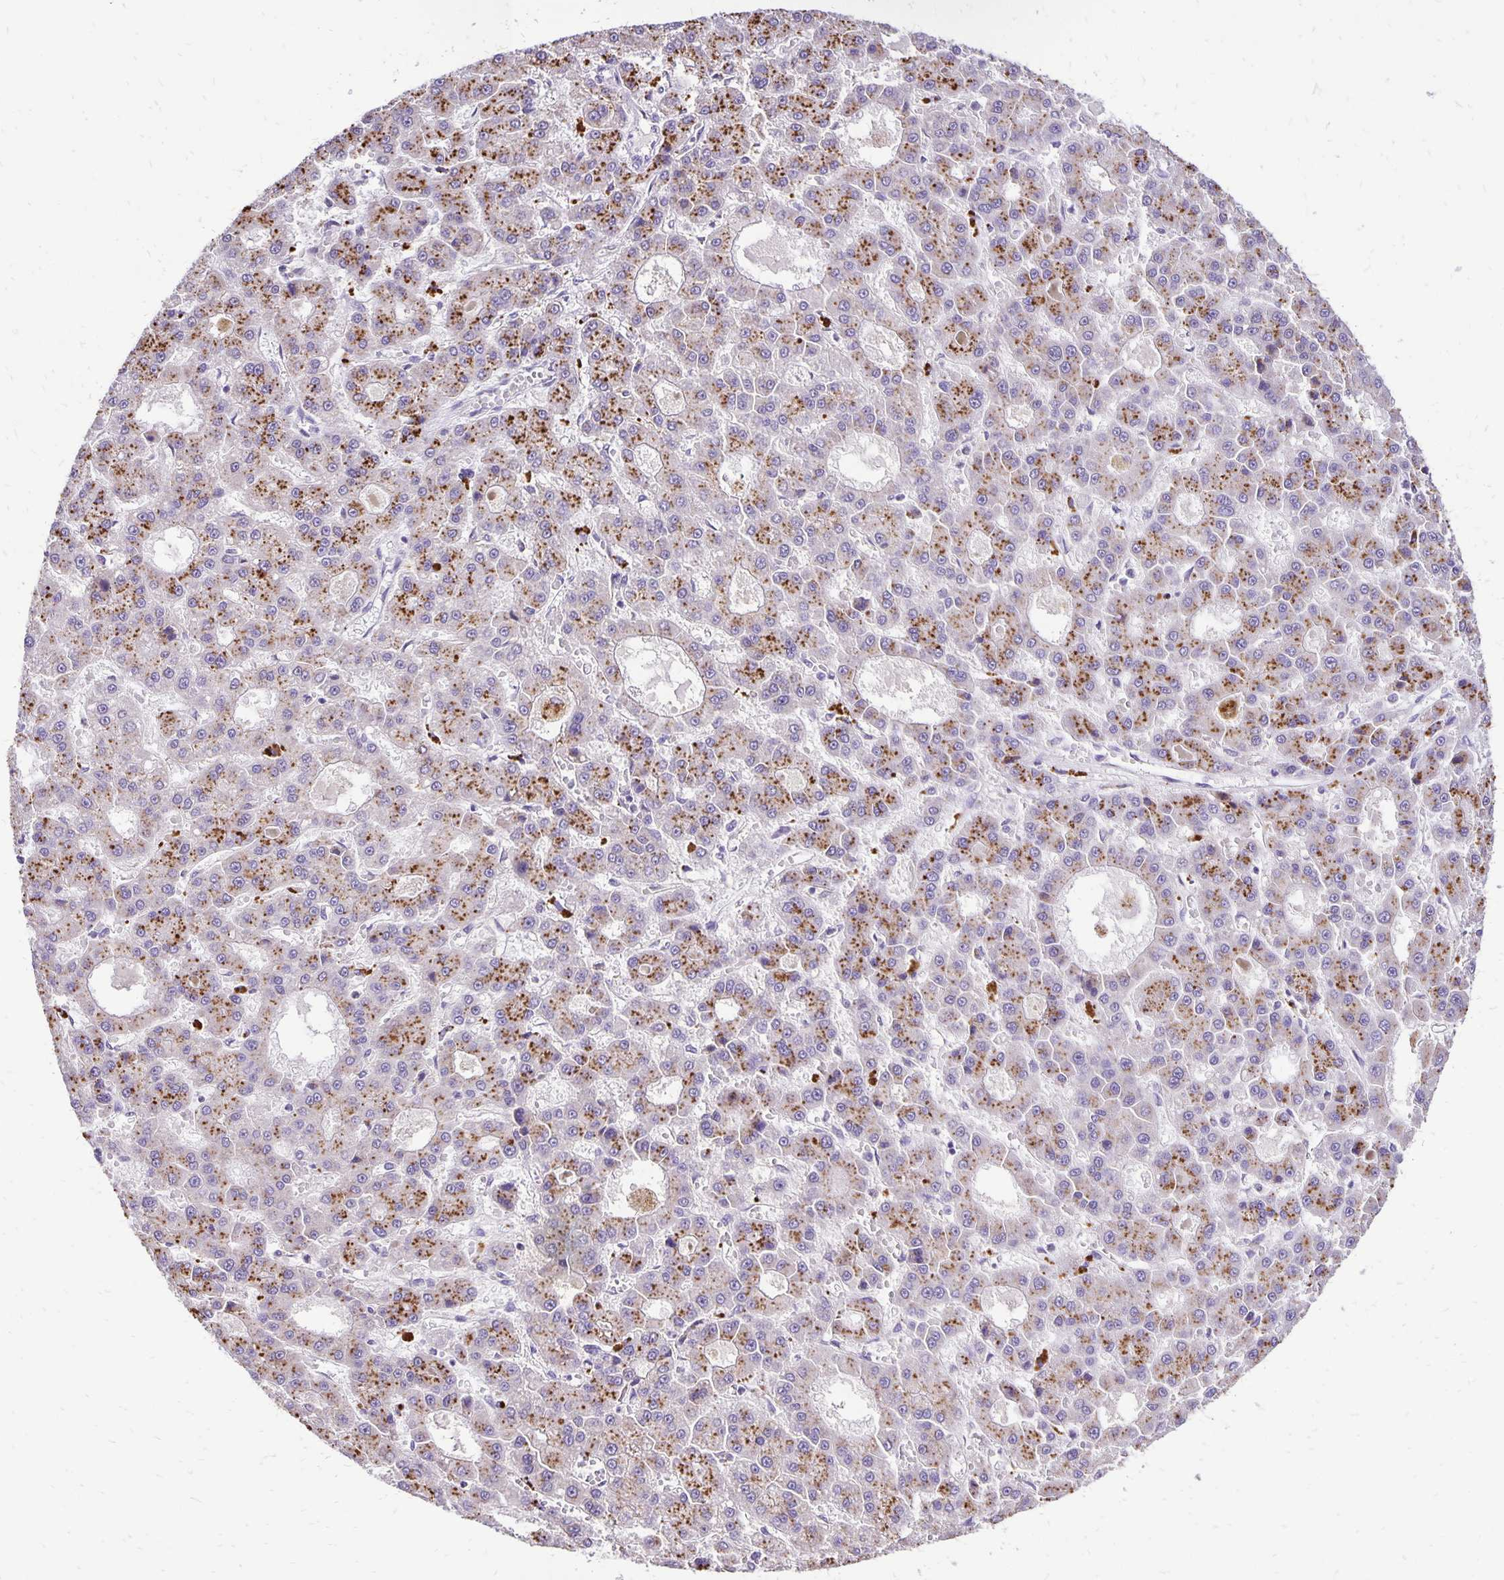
{"staining": {"intensity": "moderate", "quantity": ">75%", "location": "cytoplasmic/membranous"}, "tissue": "liver cancer", "cell_type": "Tumor cells", "image_type": "cancer", "snomed": [{"axis": "morphology", "description": "Carcinoma, Hepatocellular, NOS"}, {"axis": "topography", "description": "Liver"}], "caption": "Immunohistochemistry staining of liver hepatocellular carcinoma, which shows medium levels of moderate cytoplasmic/membranous staining in about >75% of tumor cells indicating moderate cytoplasmic/membranous protein expression. The staining was performed using DAB (brown) for protein detection and nuclei were counterstained in hematoxylin (blue).", "gene": "EIF5A", "patient": {"sex": "male", "age": 70}}